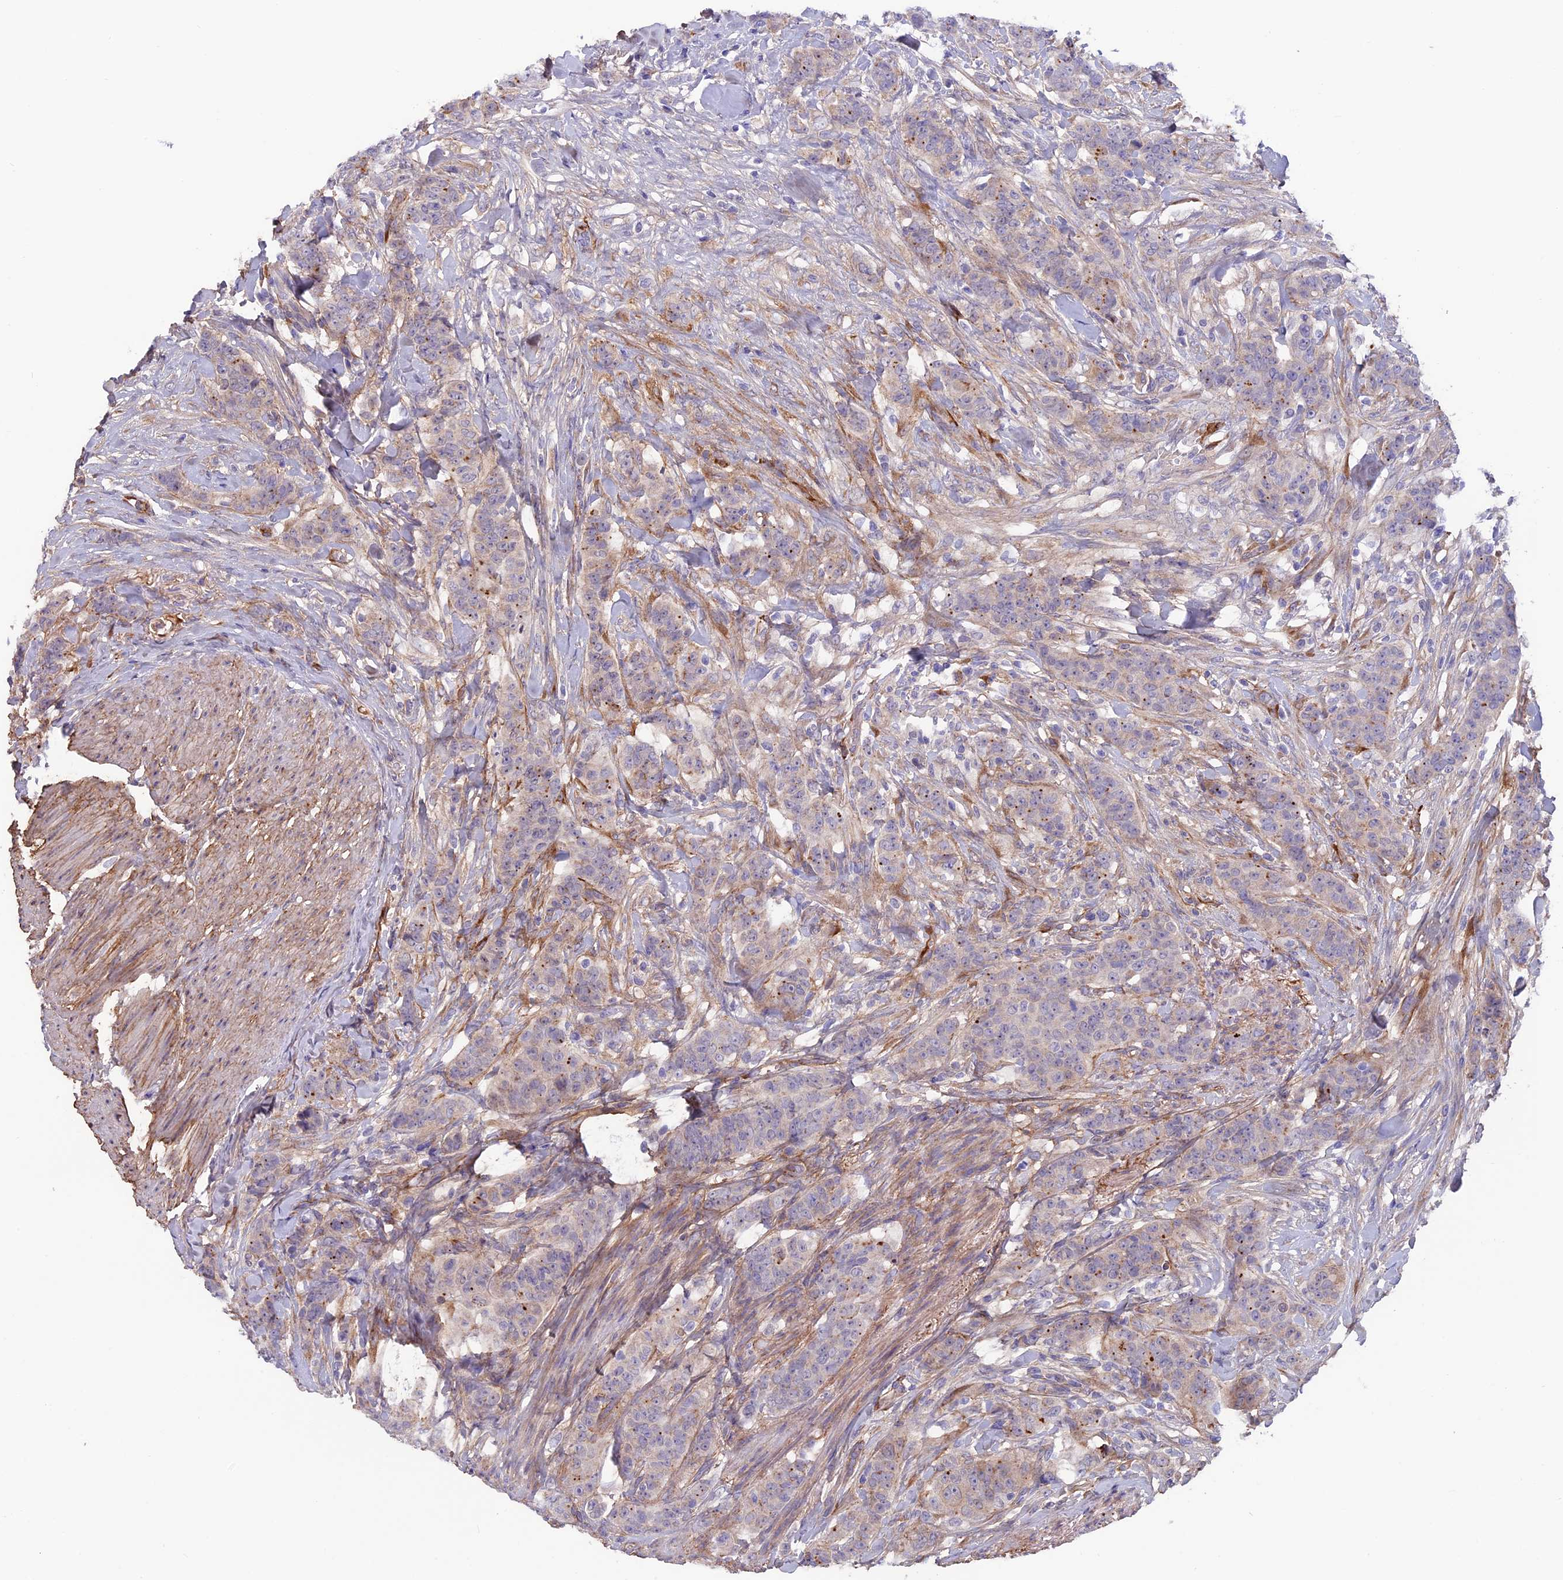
{"staining": {"intensity": "weak", "quantity": "<25%", "location": "cytoplasmic/membranous"}, "tissue": "breast cancer", "cell_type": "Tumor cells", "image_type": "cancer", "snomed": [{"axis": "morphology", "description": "Duct carcinoma"}, {"axis": "topography", "description": "Breast"}], "caption": "Tumor cells show no significant staining in intraductal carcinoma (breast).", "gene": "COL4A3", "patient": {"sex": "female", "age": 40}}